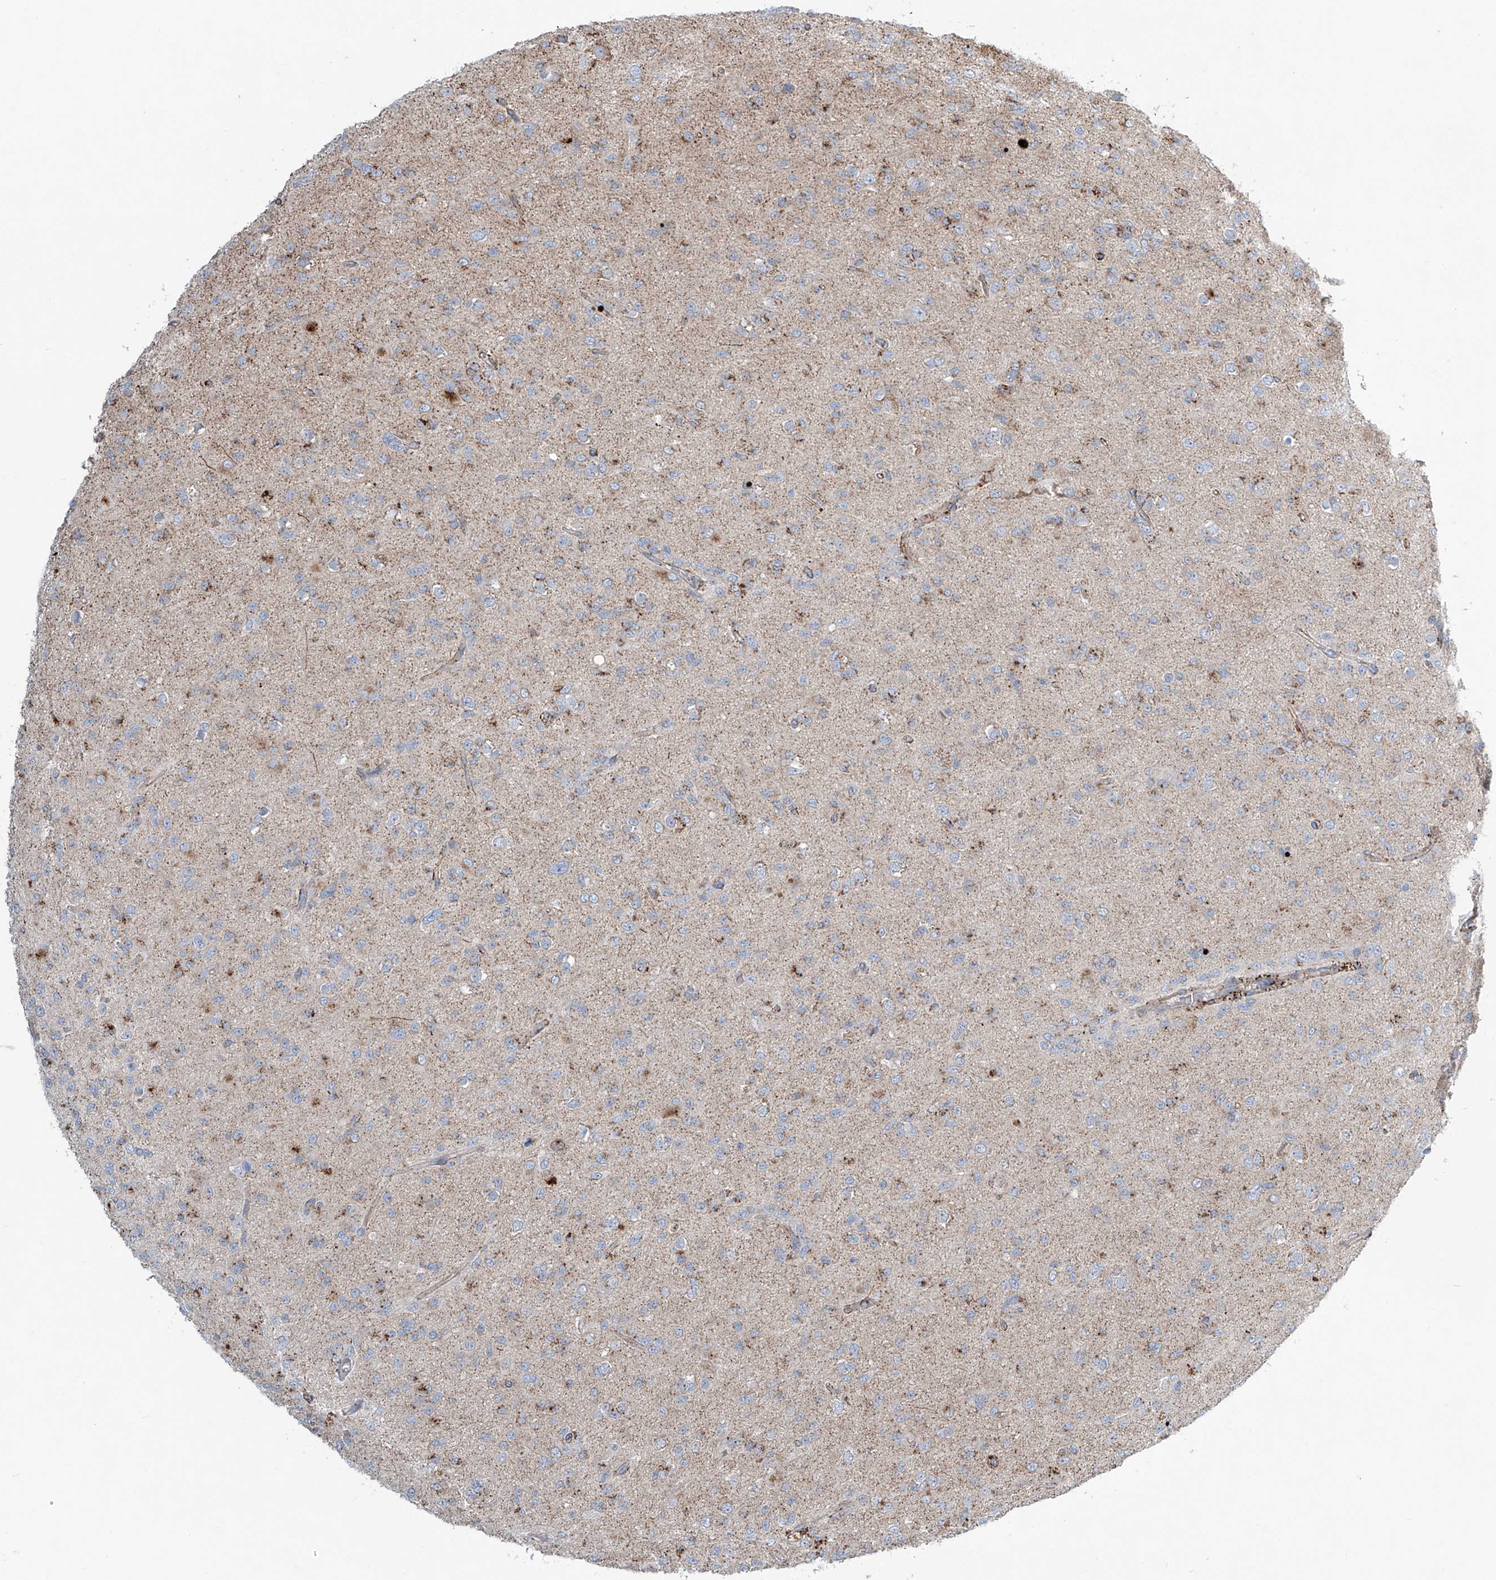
{"staining": {"intensity": "moderate", "quantity": "<25%", "location": "cytoplasmic/membranous"}, "tissue": "glioma", "cell_type": "Tumor cells", "image_type": "cancer", "snomed": [{"axis": "morphology", "description": "Glioma, malignant, Low grade"}, {"axis": "topography", "description": "Brain"}], "caption": "The histopathology image shows a brown stain indicating the presence of a protein in the cytoplasmic/membranous of tumor cells in glioma. (brown staining indicates protein expression, while blue staining denotes nuclei).", "gene": "CDH5", "patient": {"sex": "male", "age": 65}}